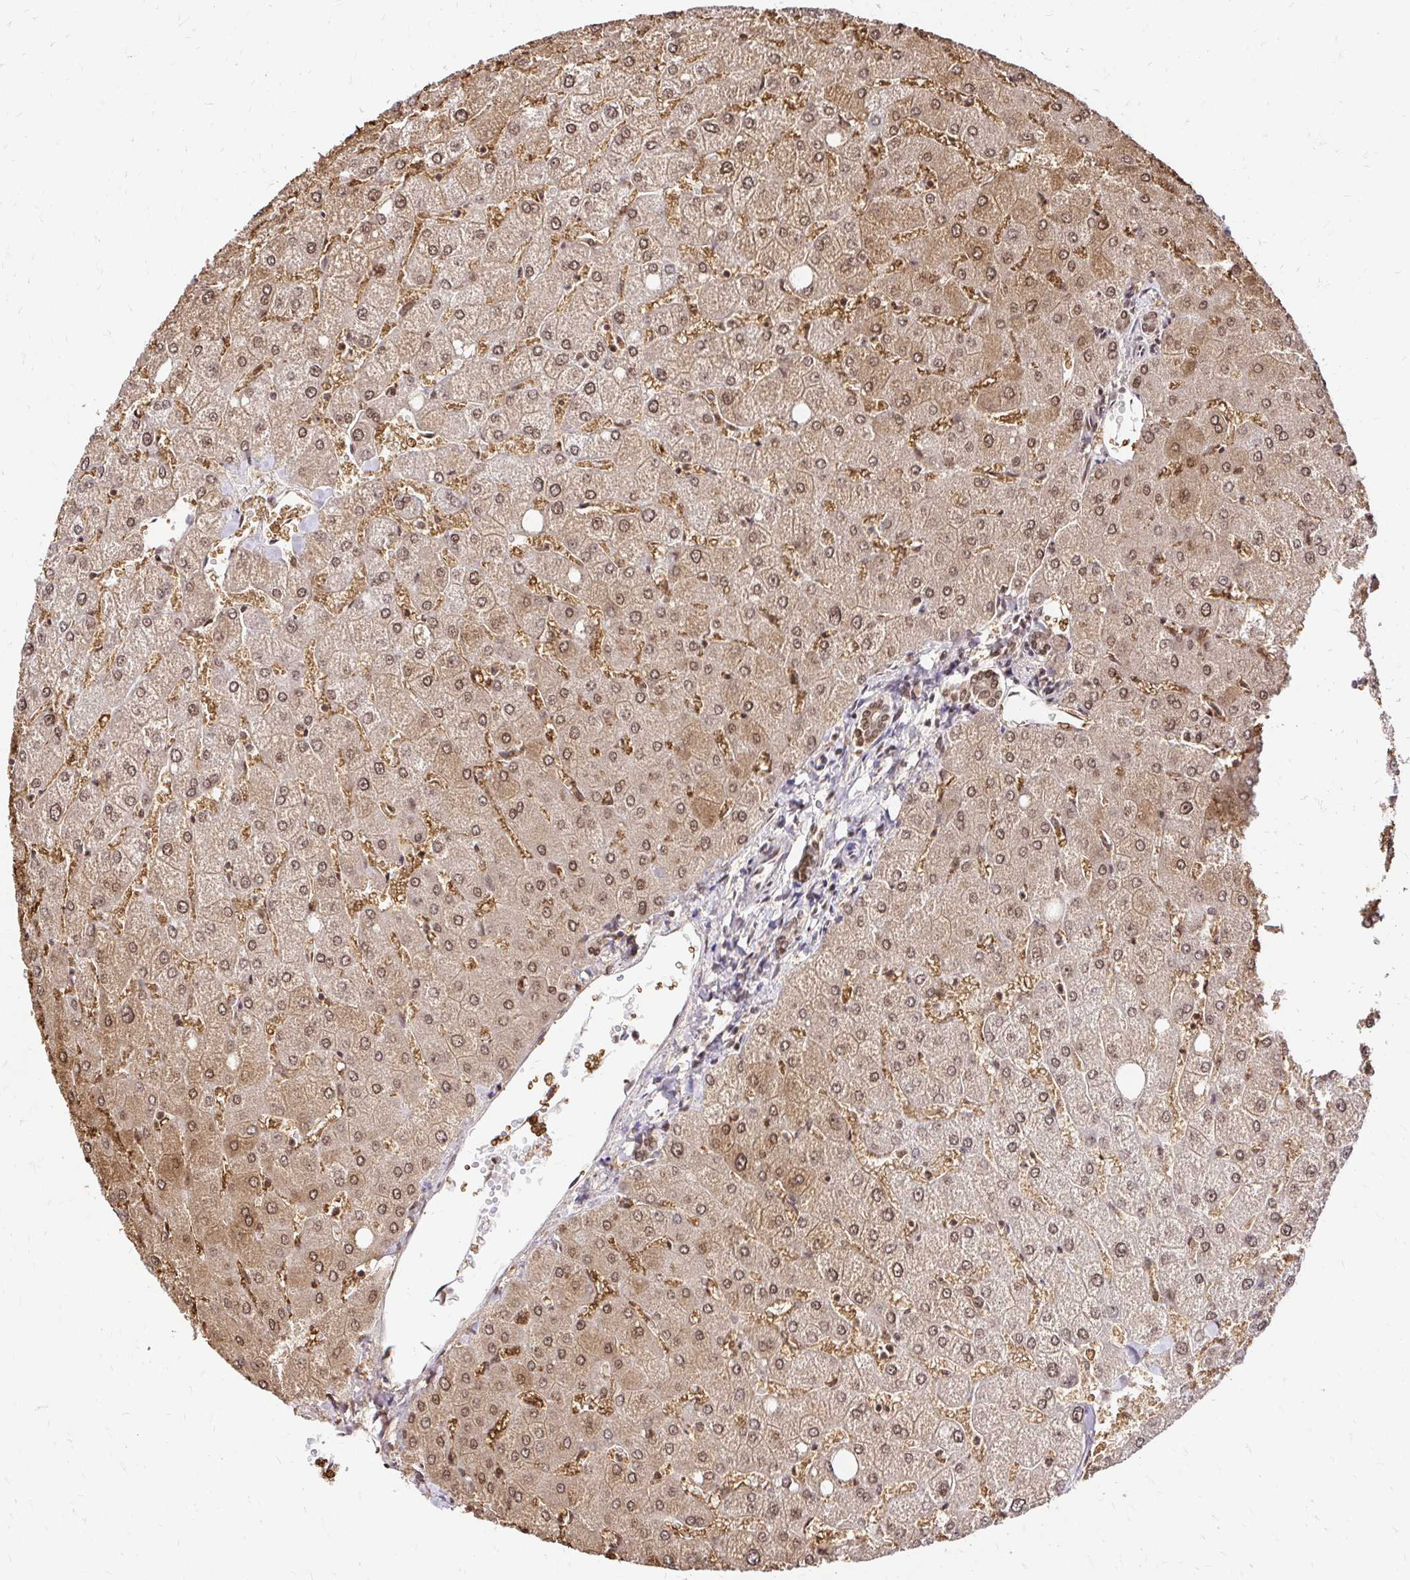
{"staining": {"intensity": "moderate", "quantity": "<25%", "location": "nuclear"}, "tissue": "liver", "cell_type": "Cholangiocytes", "image_type": "normal", "snomed": [{"axis": "morphology", "description": "Normal tissue, NOS"}, {"axis": "topography", "description": "Liver"}], "caption": "Unremarkable liver reveals moderate nuclear positivity in approximately <25% of cholangiocytes (IHC, brightfield microscopy, high magnification)..", "gene": "GLYR1", "patient": {"sex": "female", "age": 54}}